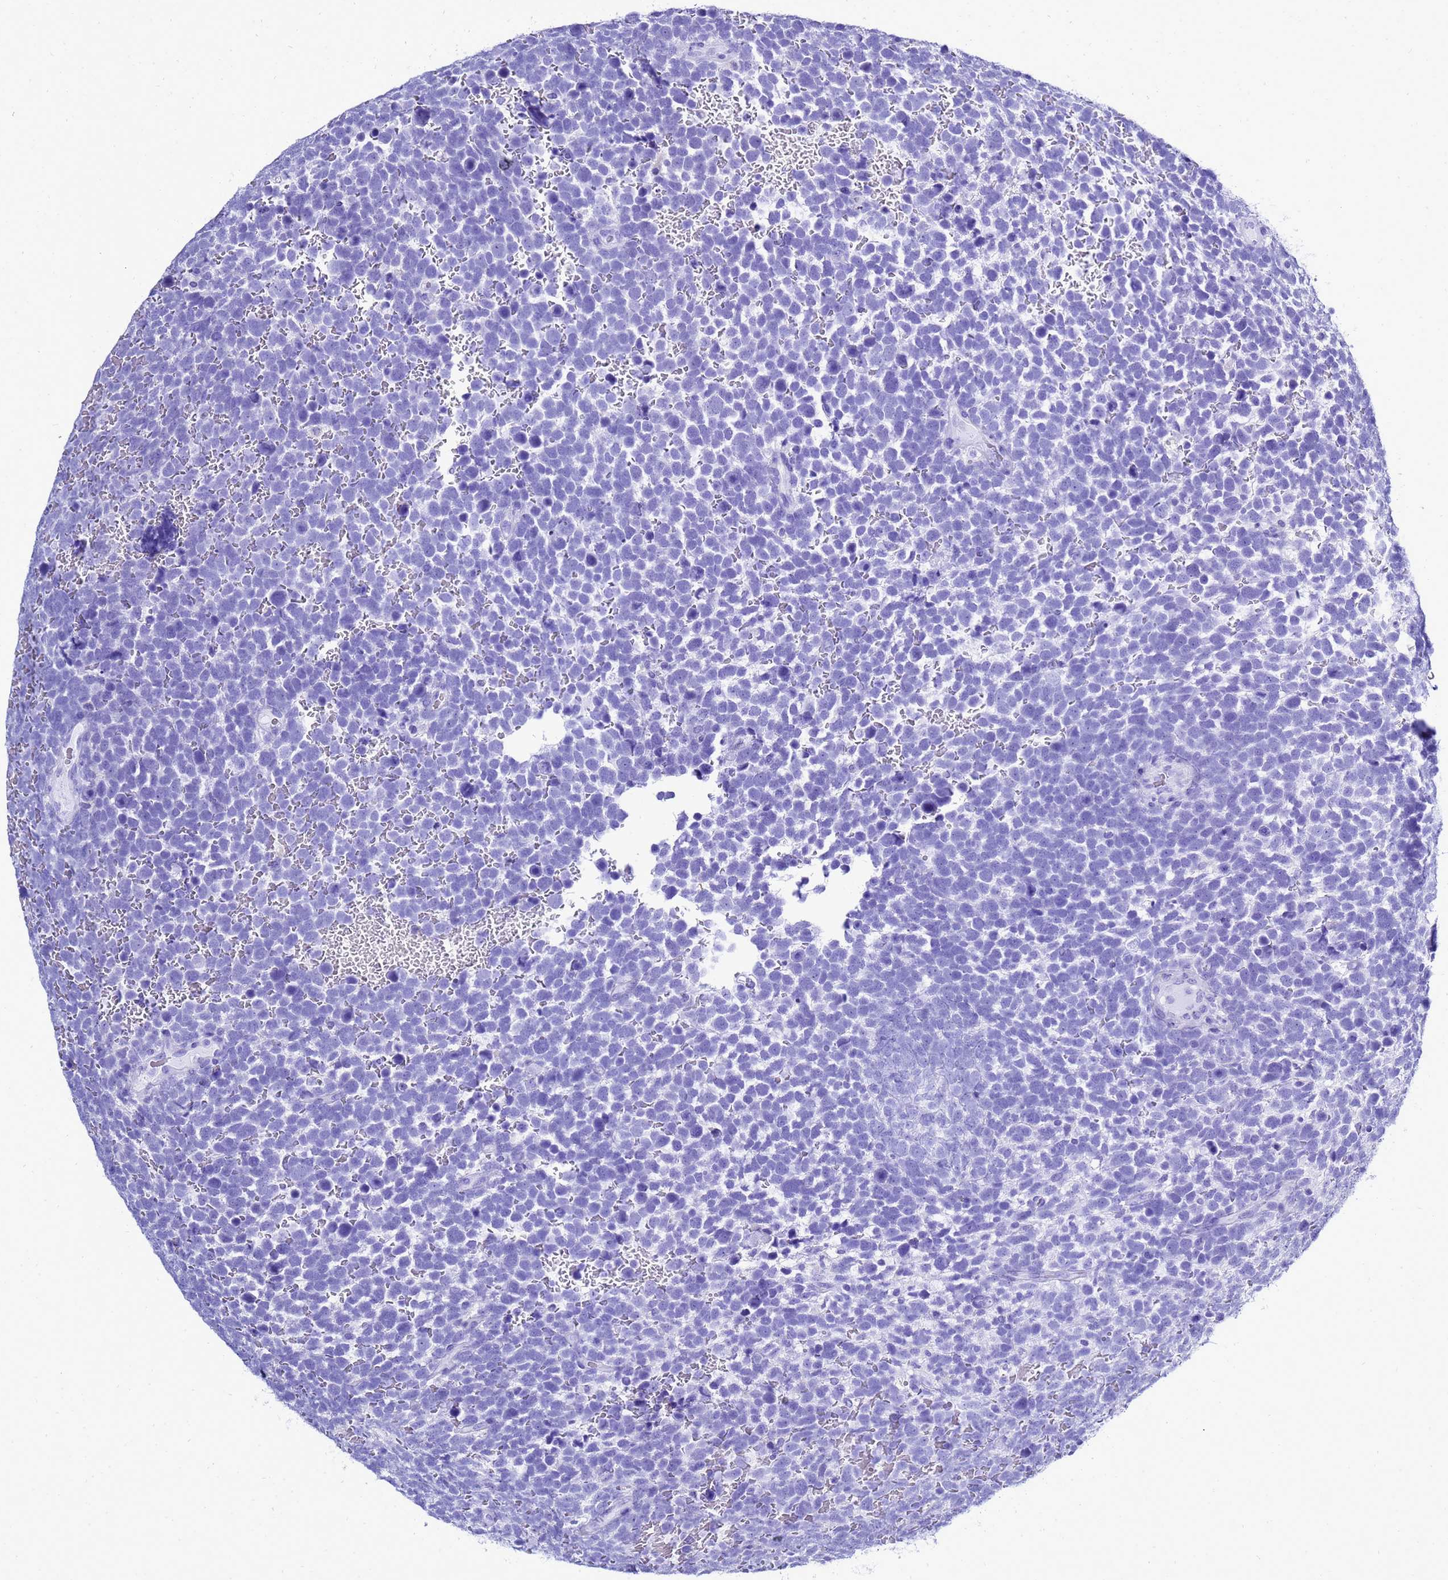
{"staining": {"intensity": "negative", "quantity": "none", "location": "none"}, "tissue": "urothelial cancer", "cell_type": "Tumor cells", "image_type": "cancer", "snomed": [{"axis": "morphology", "description": "Urothelial carcinoma, High grade"}, {"axis": "topography", "description": "Urinary bladder"}], "caption": "A micrograph of human urothelial cancer is negative for staining in tumor cells.", "gene": "LIPF", "patient": {"sex": "female", "age": 82}}